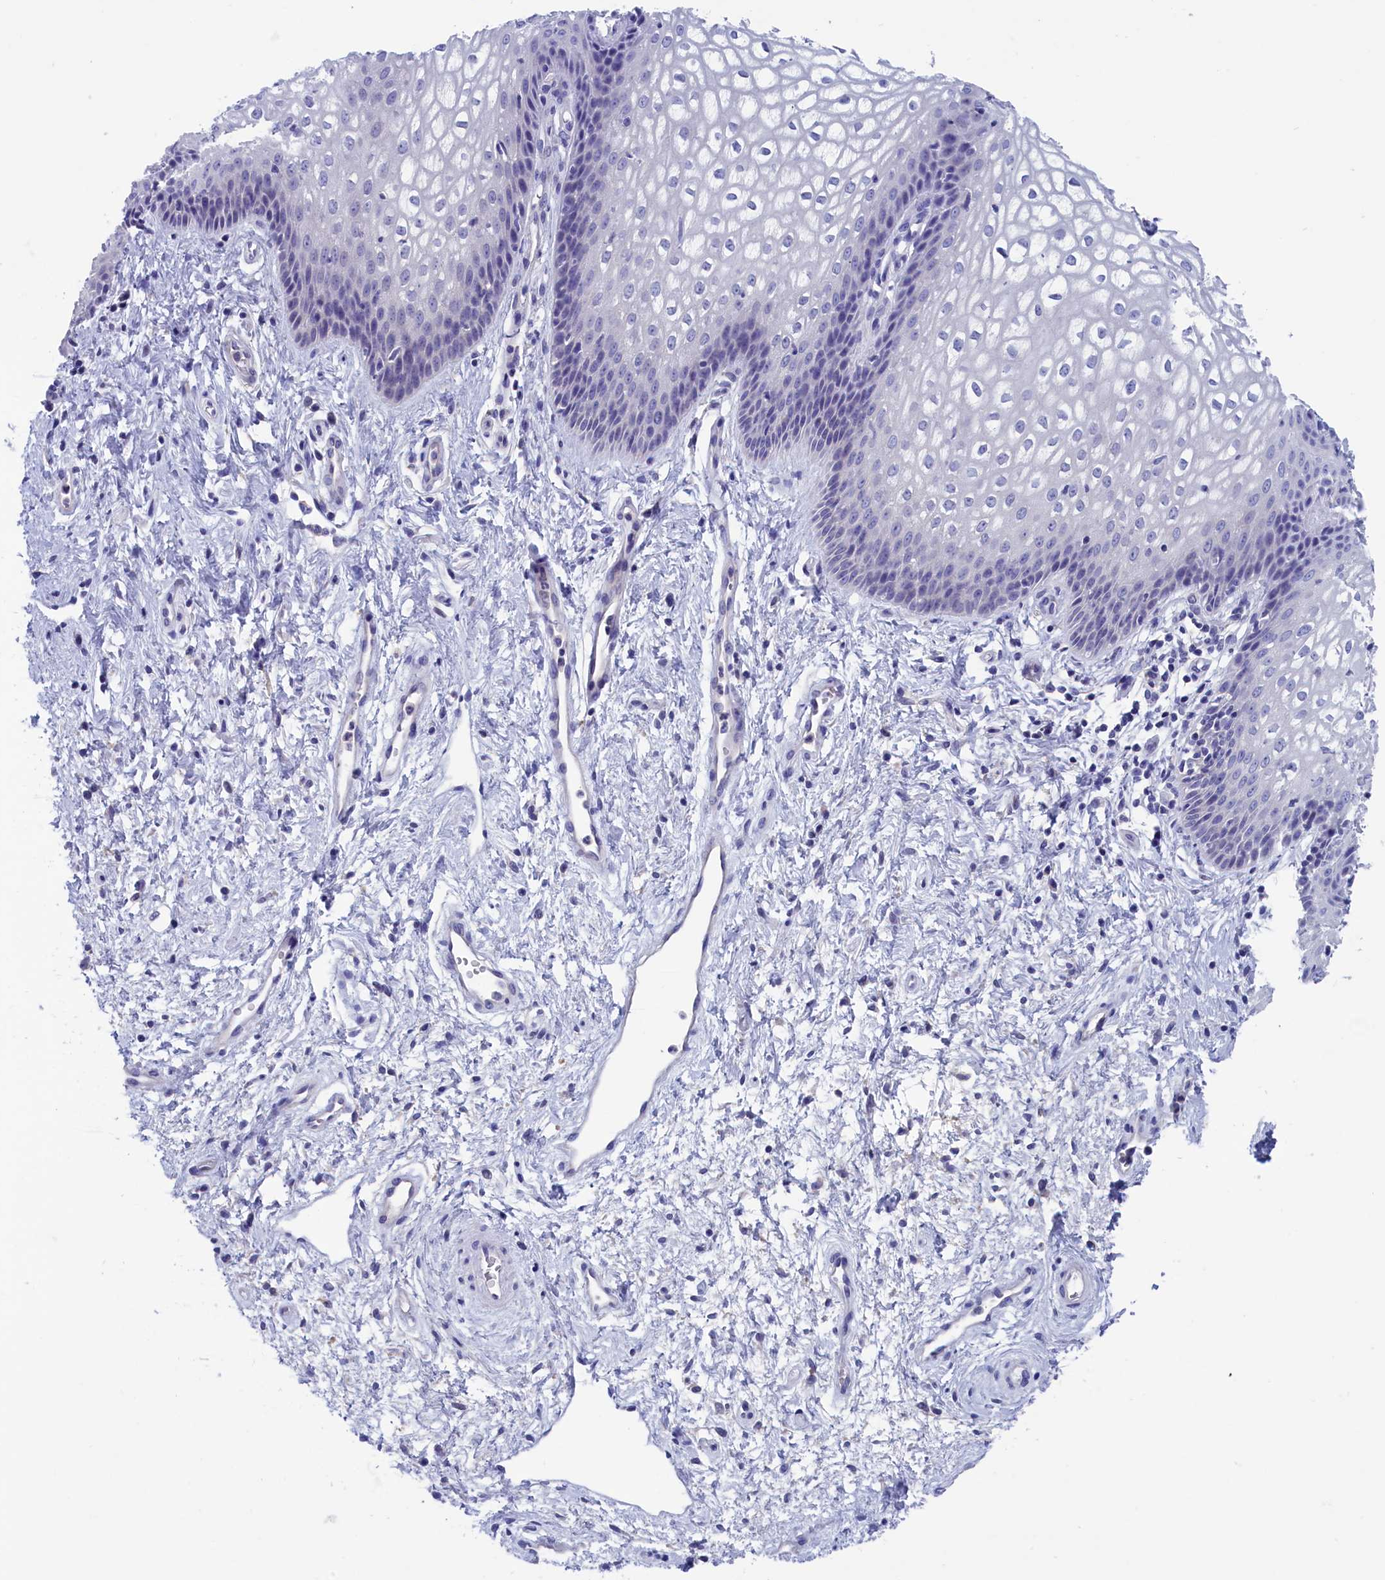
{"staining": {"intensity": "negative", "quantity": "none", "location": "none"}, "tissue": "vagina", "cell_type": "Squamous epithelial cells", "image_type": "normal", "snomed": [{"axis": "morphology", "description": "Normal tissue, NOS"}, {"axis": "topography", "description": "Vagina"}], "caption": "Immunohistochemistry photomicrograph of benign vagina: vagina stained with DAB shows no significant protein expression in squamous epithelial cells.", "gene": "VPS35L", "patient": {"sex": "female", "age": 34}}